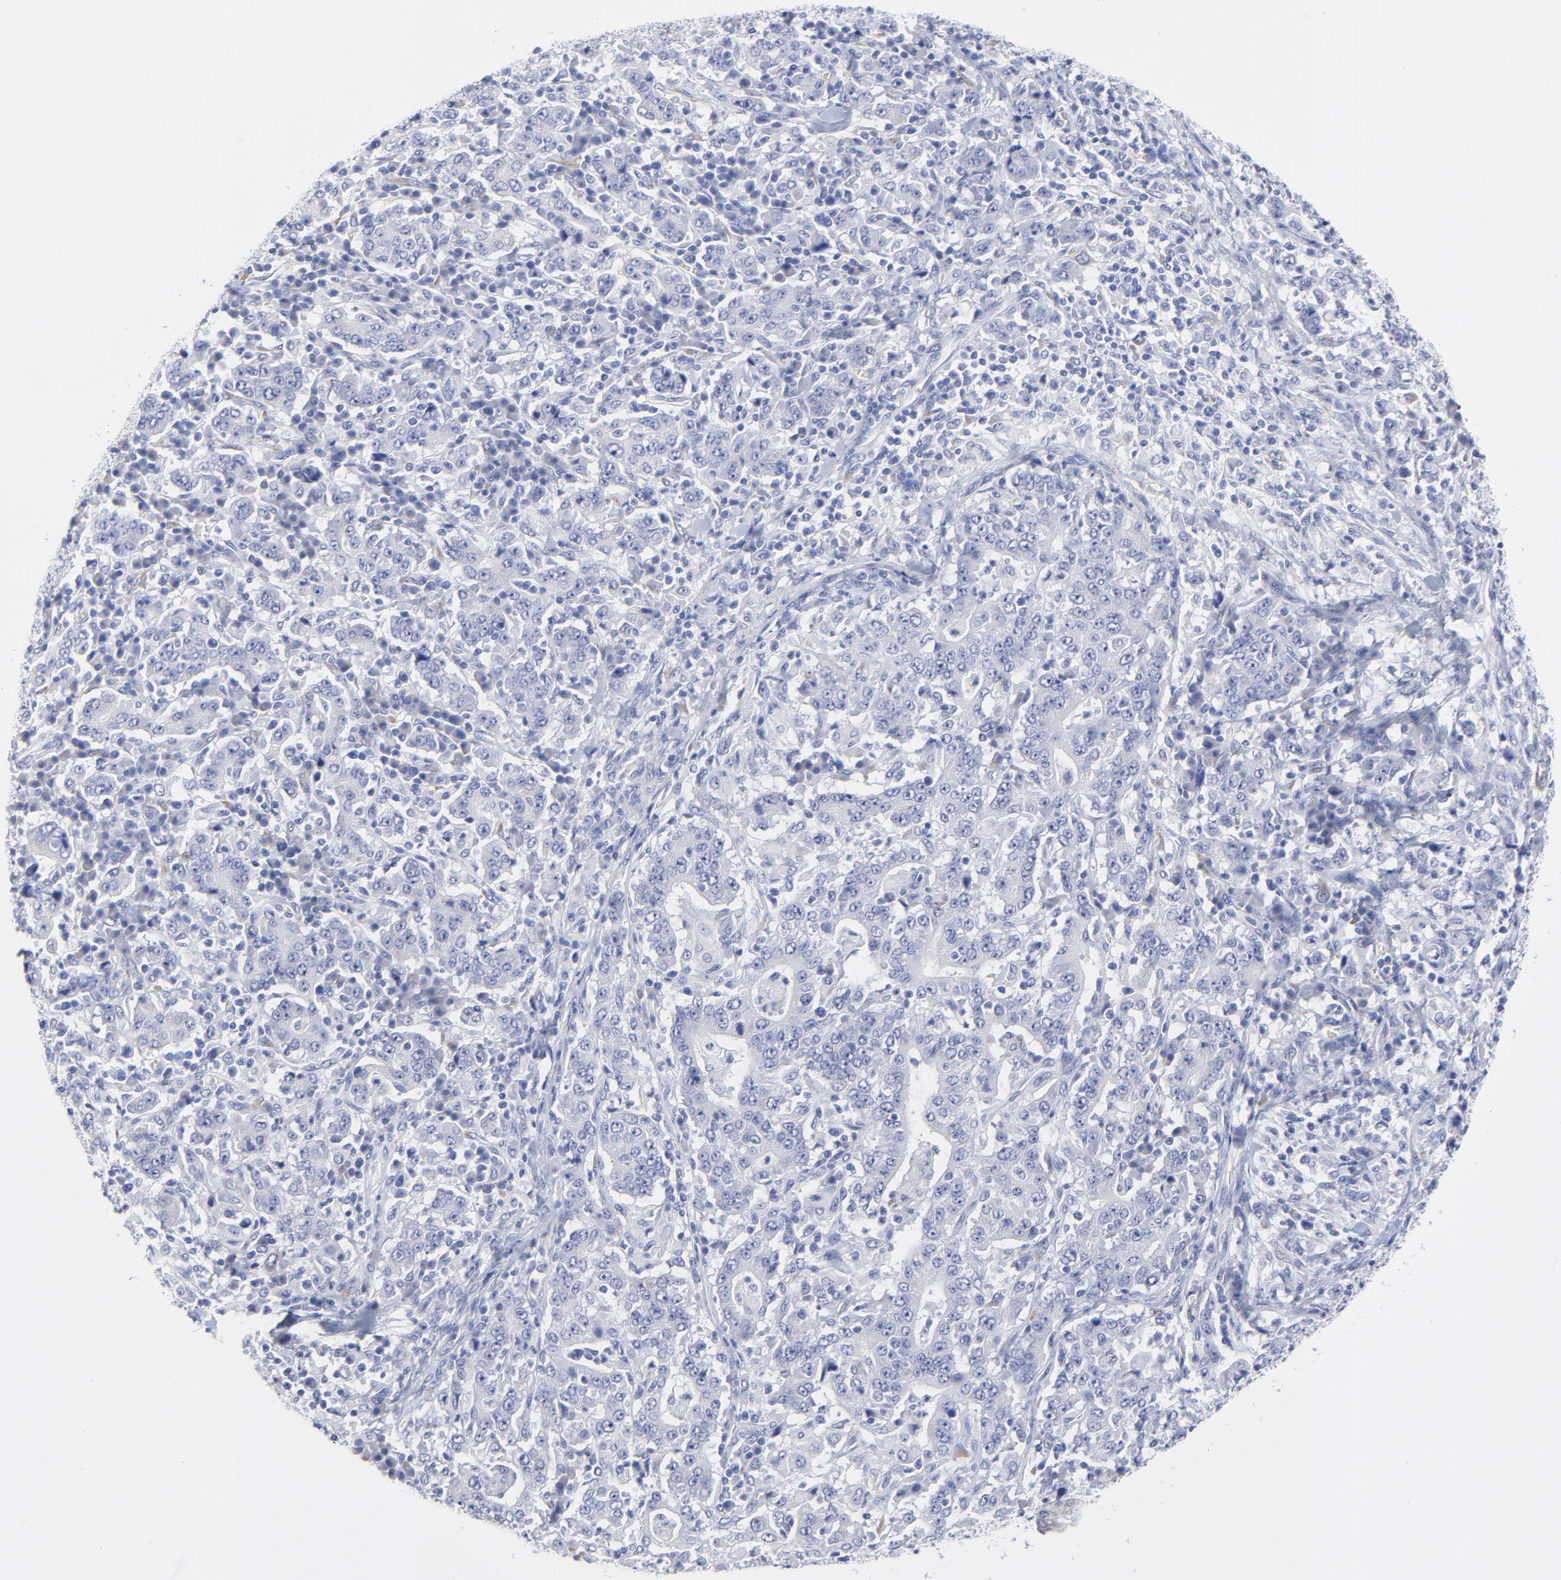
{"staining": {"intensity": "negative", "quantity": "none", "location": "none"}, "tissue": "stomach cancer", "cell_type": "Tumor cells", "image_type": "cancer", "snomed": [{"axis": "morphology", "description": "Normal tissue, NOS"}, {"axis": "morphology", "description": "Adenocarcinoma, NOS"}, {"axis": "topography", "description": "Stomach, upper"}, {"axis": "topography", "description": "Stomach"}], "caption": "Immunohistochemistry (IHC) histopathology image of adenocarcinoma (stomach) stained for a protein (brown), which demonstrates no staining in tumor cells.", "gene": "DUSP9", "patient": {"sex": "male", "age": 59}}